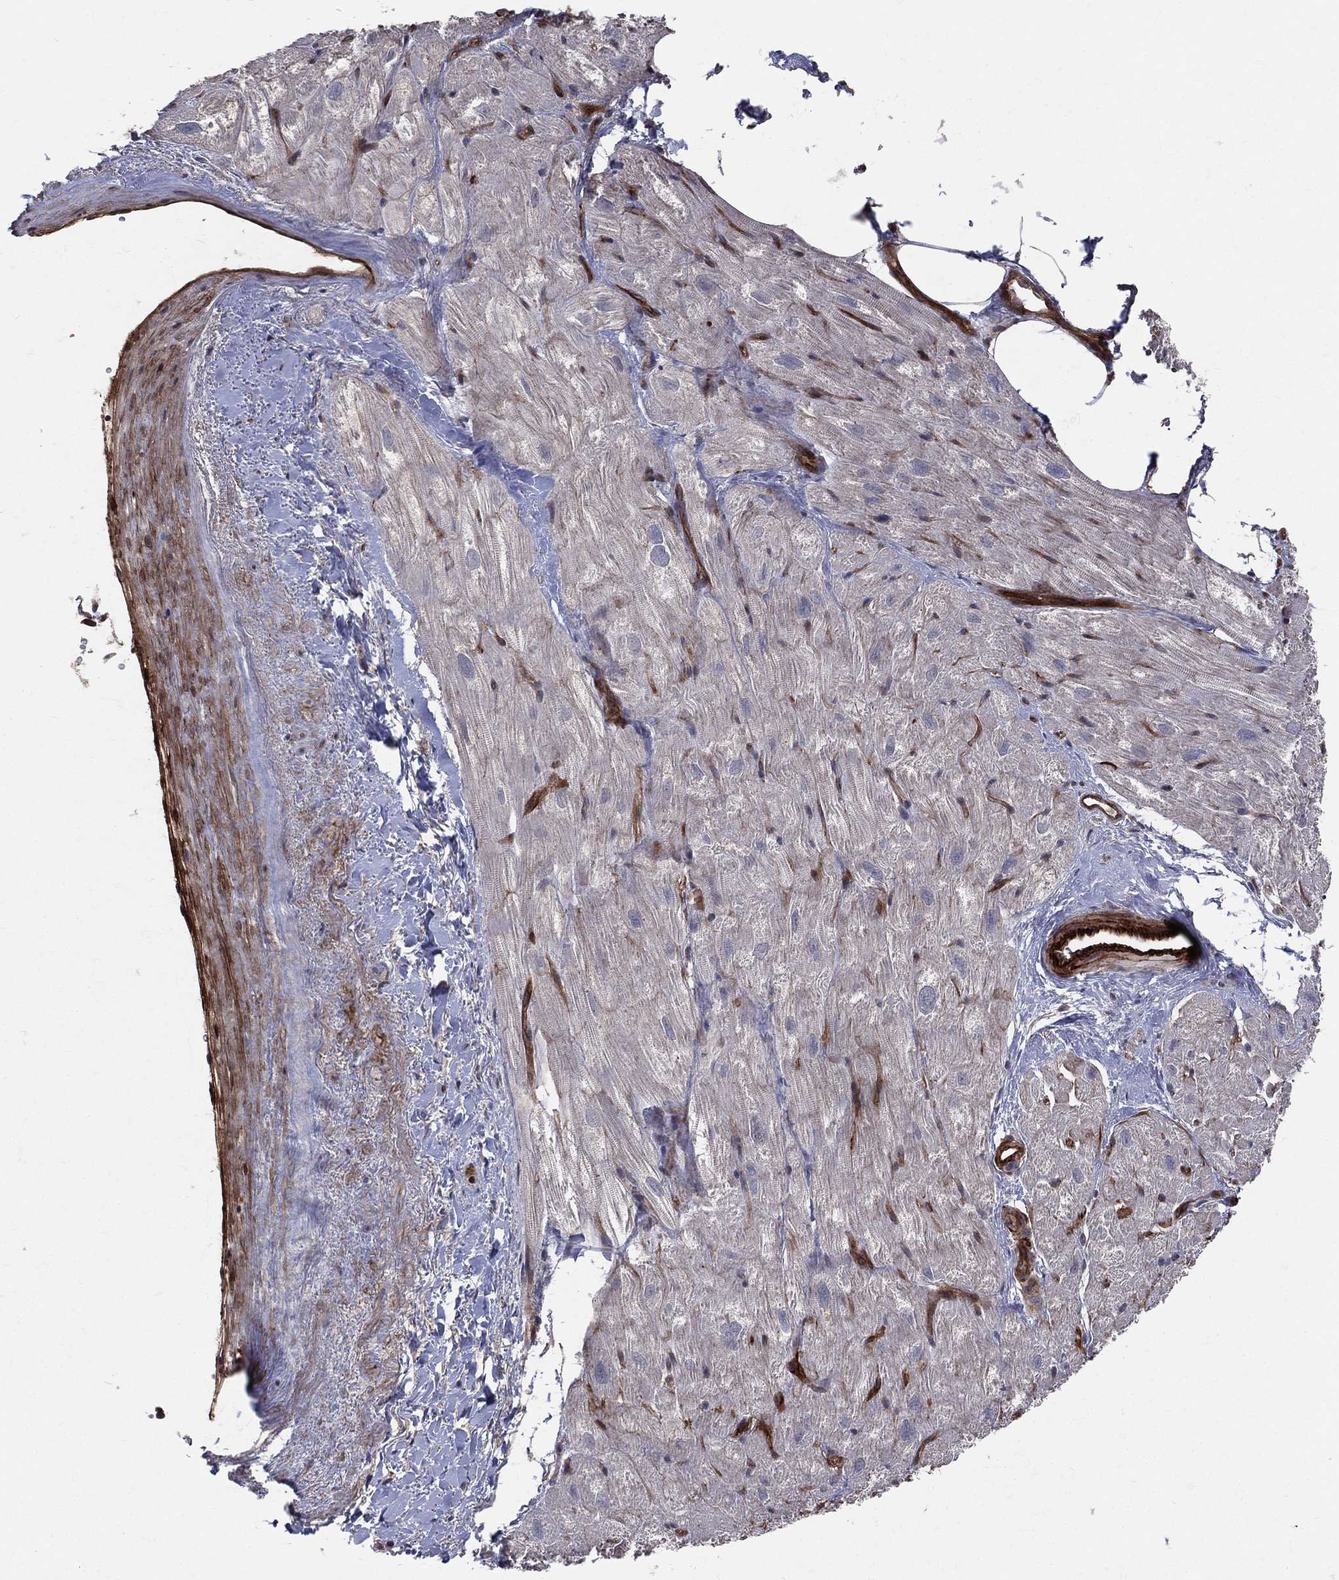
{"staining": {"intensity": "negative", "quantity": "none", "location": "none"}, "tissue": "heart muscle", "cell_type": "Cardiomyocytes", "image_type": "normal", "snomed": [{"axis": "morphology", "description": "Normal tissue, NOS"}, {"axis": "topography", "description": "Heart"}], "caption": "The micrograph exhibits no significant staining in cardiomyocytes of heart muscle.", "gene": "ENTPD1", "patient": {"sex": "male", "age": 62}}